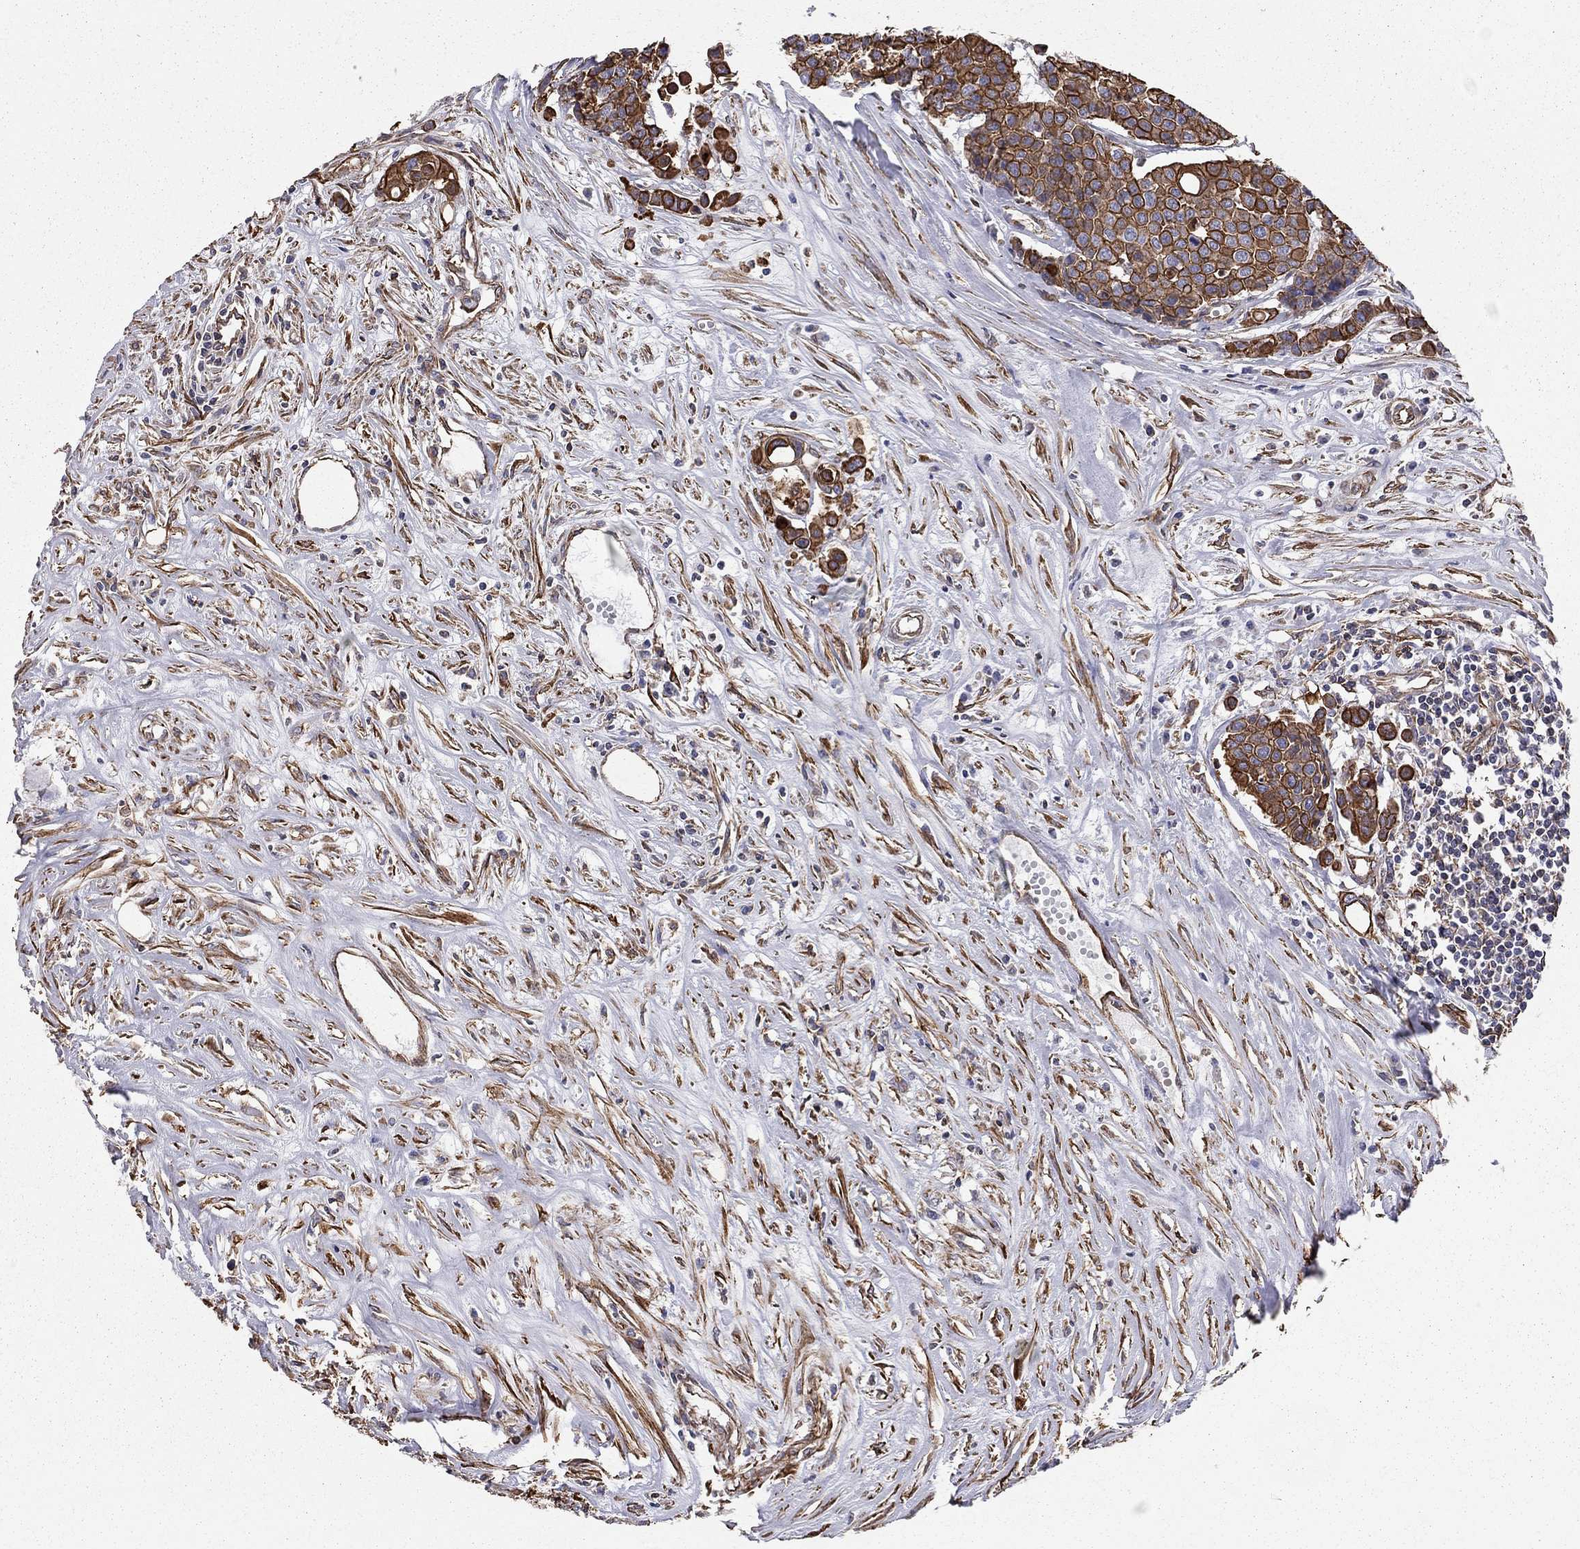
{"staining": {"intensity": "strong", "quantity": ">75%", "location": "cytoplasmic/membranous"}, "tissue": "carcinoid", "cell_type": "Tumor cells", "image_type": "cancer", "snomed": [{"axis": "morphology", "description": "Carcinoid, malignant, NOS"}, {"axis": "topography", "description": "Colon"}], "caption": "Carcinoid tissue exhibits strong cytoplasmic/membranous staining in about >75% of tumor cells, visualized by immunohistochemistry.", "gene": "BICDL2", "patient": {"sex": "male", "age": 81}}